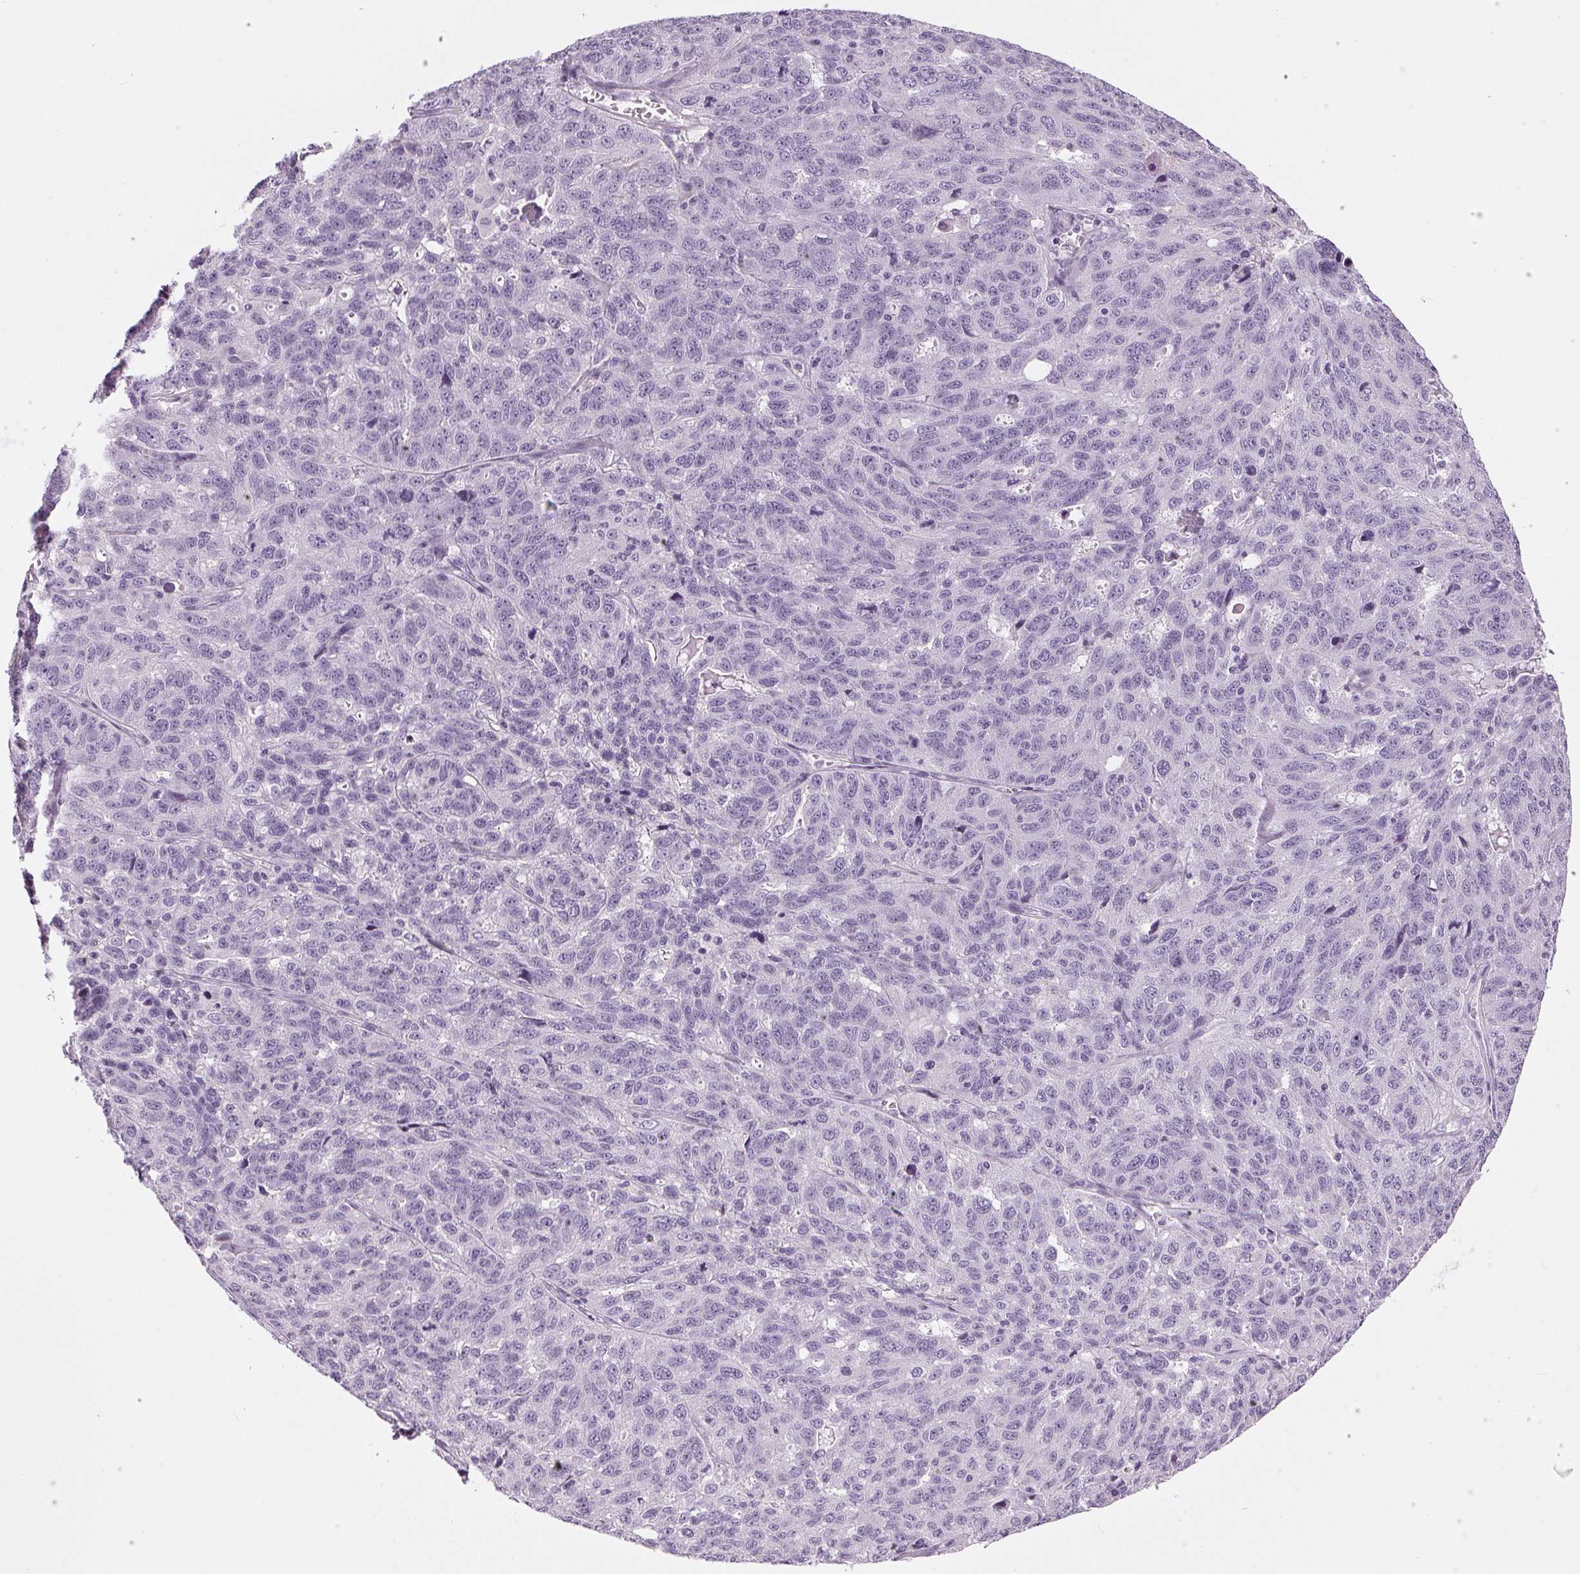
{"staining": {"intensity": "negative", "quantity": "none", "location": "none"}, "tissue": "ovarian cancer", "cell_type": "Tumor cells", "image_type": "cancer", "snomed": [{"axis": "morphology", "description": "Cystadenocarcinoma, serous, NOS"}, {"axis": "topography", "description": "Ovary"}], "caption": "A histopathology image of ovarian serous cystadenocarcinoma stained for a protein demonstrates no brown staining in tumor cells. (Immunohistochemistry (ihc), brightfield microscopy, high magnification).", "gene": "MISP", "patient": {"sex": "female", "age": 71}}